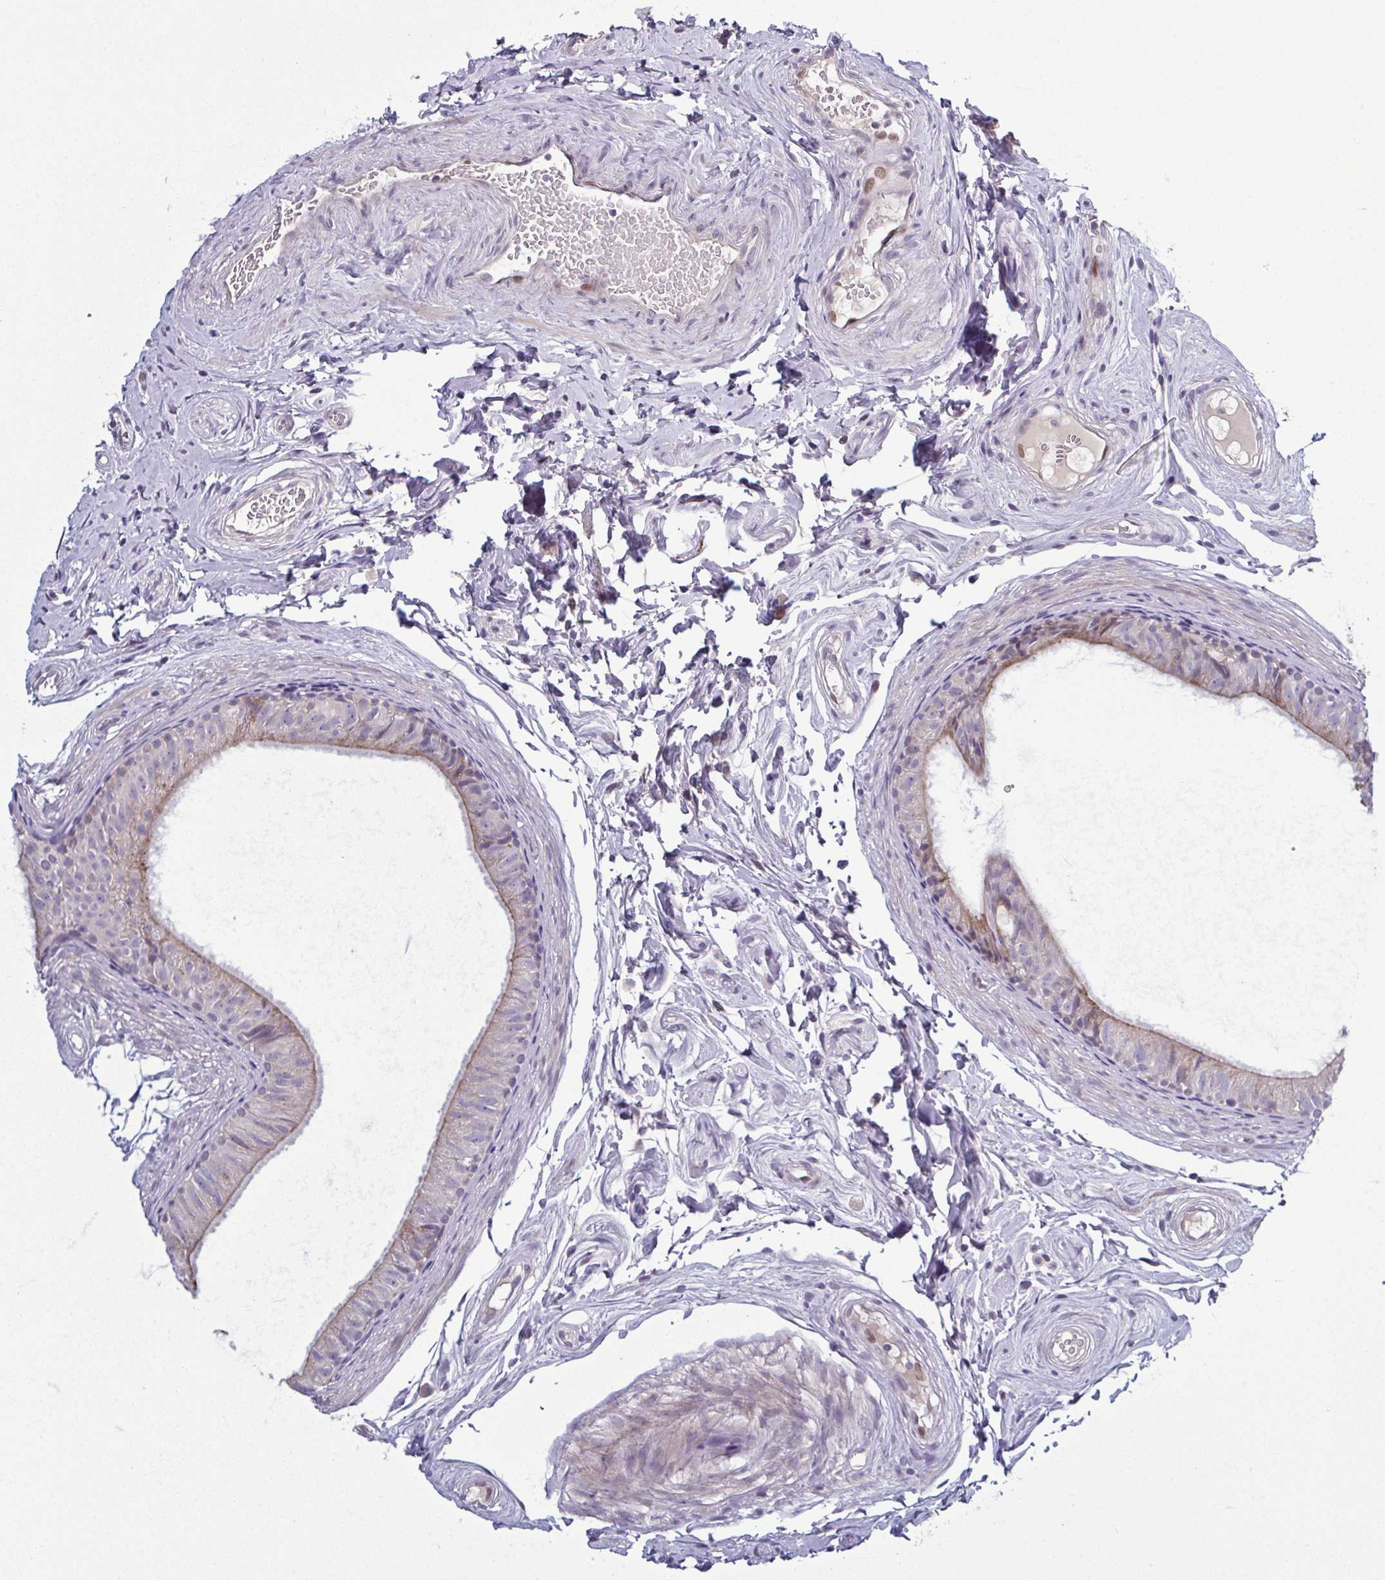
{"staining": {"intensity": "weak", "quantity": "<25%", "location": "cytoplasmic/membranous"}, "tissue": "epididymis", "cell_type": "Glandular cells", "image_type": "normal", "snomed": [{"axis": "morphology", "description": "Normal tissue, NOS"}, {"axis": "topography", "description": "Epididymis"}], "caption": "Photomicrograph shows no protein expression in glandular cells of benign epididymis.", "gene": "ODF1", "patient": {"sex": "male", "age": 45}}